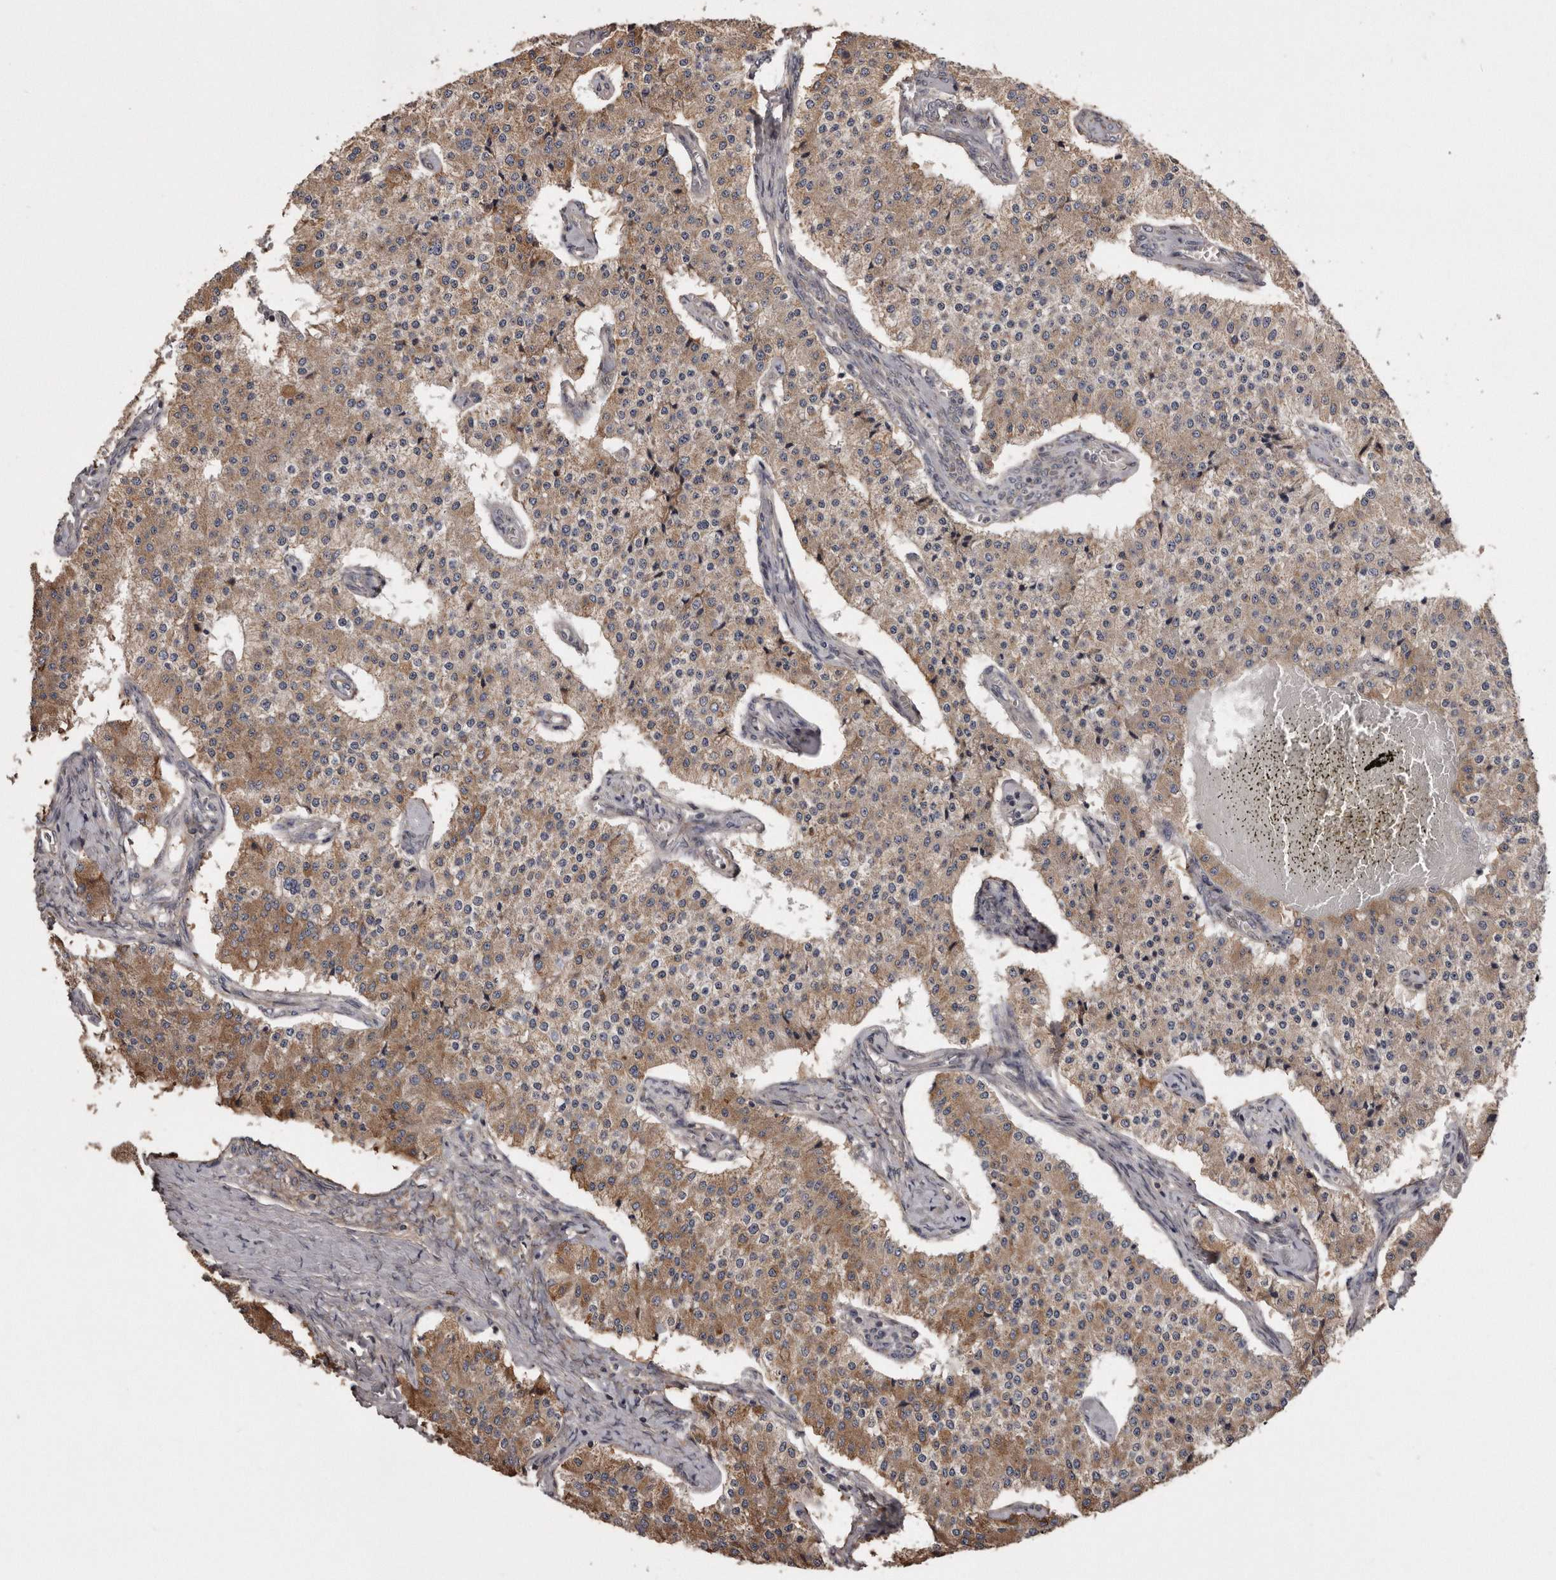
{"staining": {"intensity": "moderate", "quantity": ">75%", "location": "cytoplasmic/membranous"}, "tissue": "carcinoid", "cell_type": "Tumor cells", "image_type": "cancer", "snomed": [{"axis": "morphology", "description": "Carcinoid, malignant, NOS"}, {"axis": "topography", "description": "Colon"}], "caption": "A medium amount of moderate cytoplasmic/membranous expression is present in approximately >75% of tumor cells in malignant carcinoid tissue.", "gene": "ARMCX1", "patient": {"sex": "female", "age": 52}}